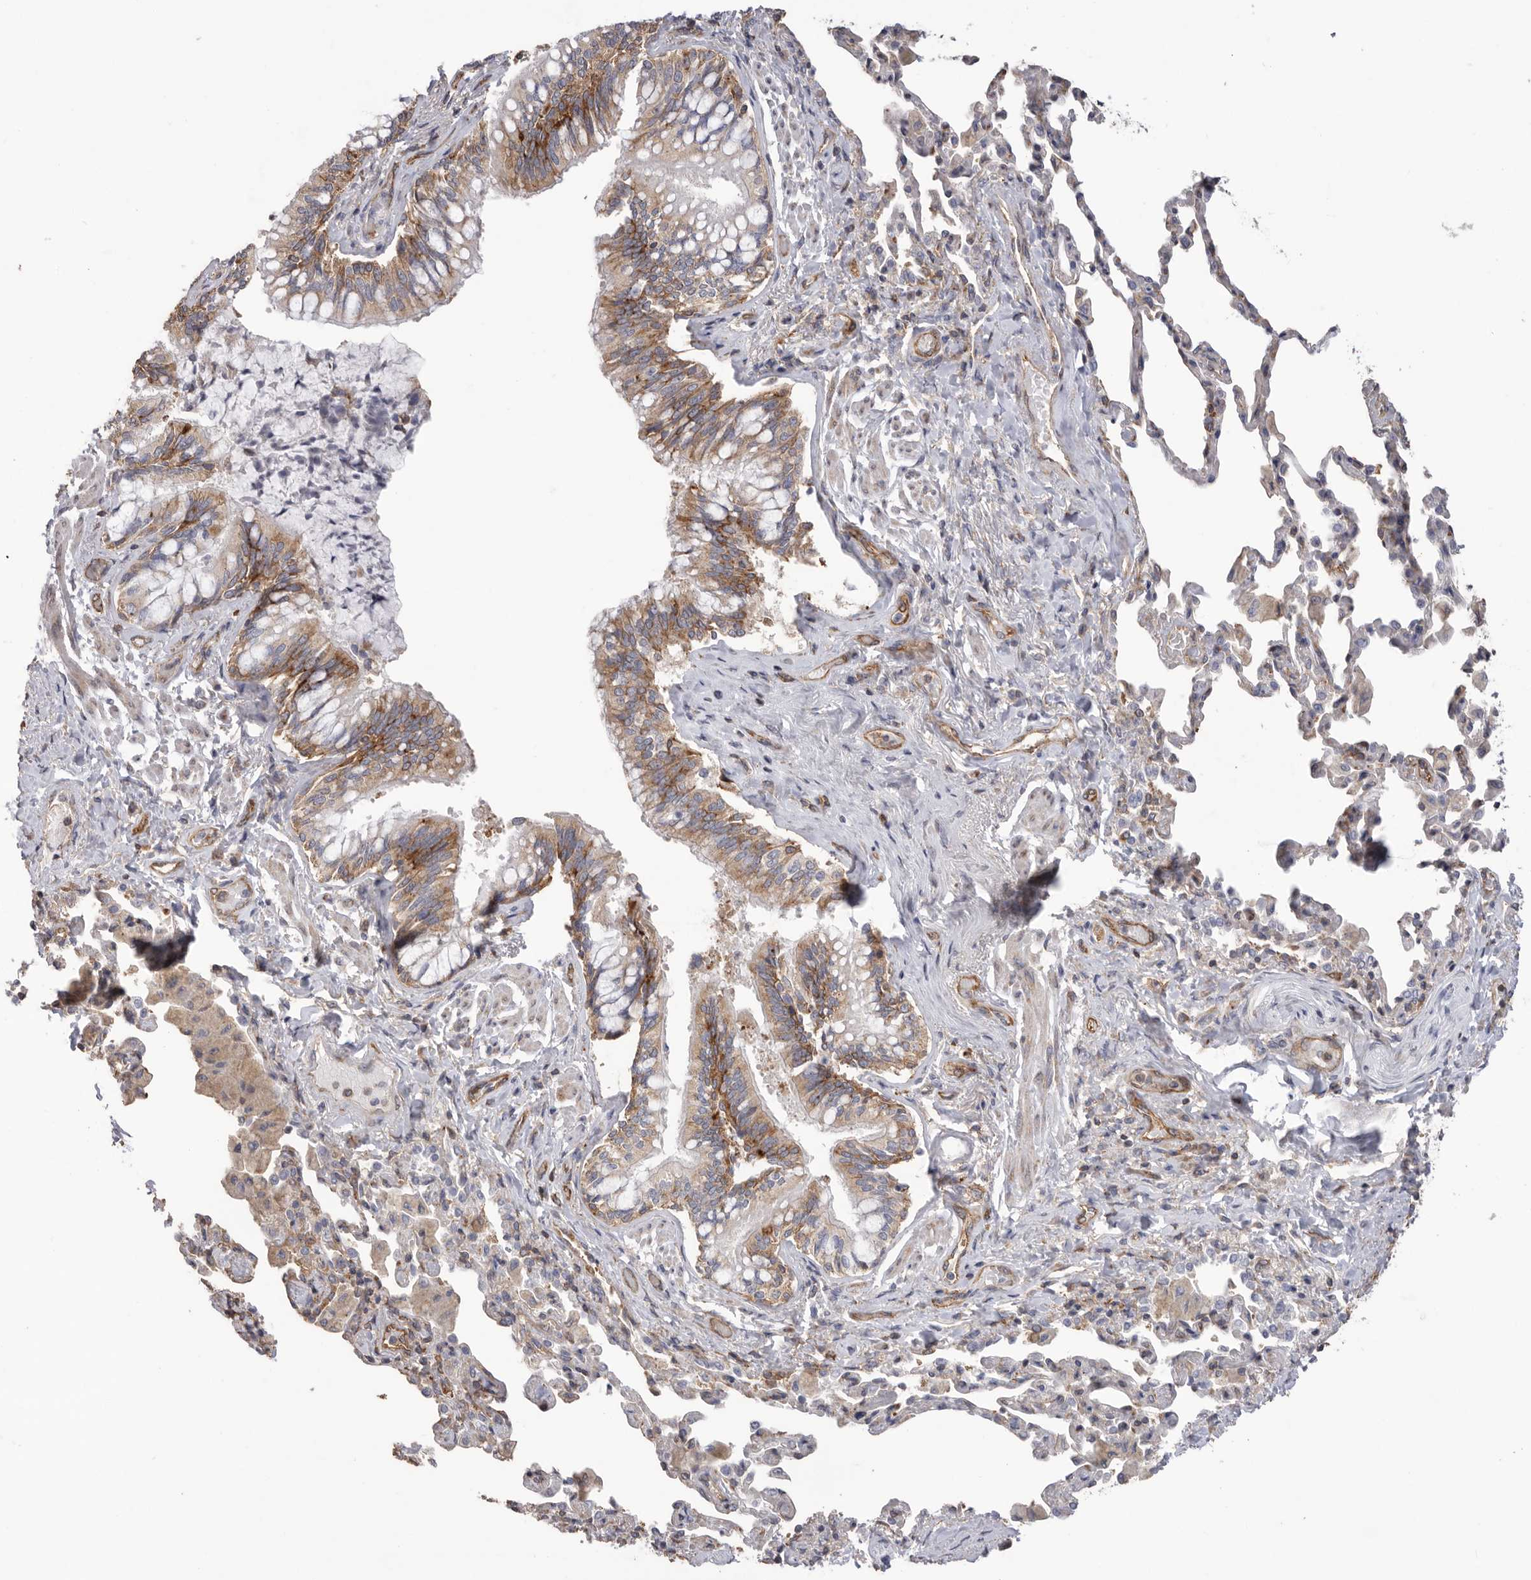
{"staining": {"intensity": "strong", "quantity": ">75%", "location": "cytoplasmic/membranous"}, "tissue": "bronchus", "cell_type": "Respiratory epithelial cells", "image_type": "normal", "snomed": [{"axis": "morphology", "description": "Normal tissue, NOS"}, {"axis": "morphology", "description": "Inflammation, NOS"}, {"axis": "topography", "description": "Bronchus"}, {"axis": "topography", "description": "Lung"}], "caption": "About >75% of respiratory epithelial cells in normal bronchus show strong cytoplasmic/membranous protein positivity as visualized by brown immunohistochemical staining.", "gene": "SERBP1", "patient": {"sex": "female", "age": 46}}